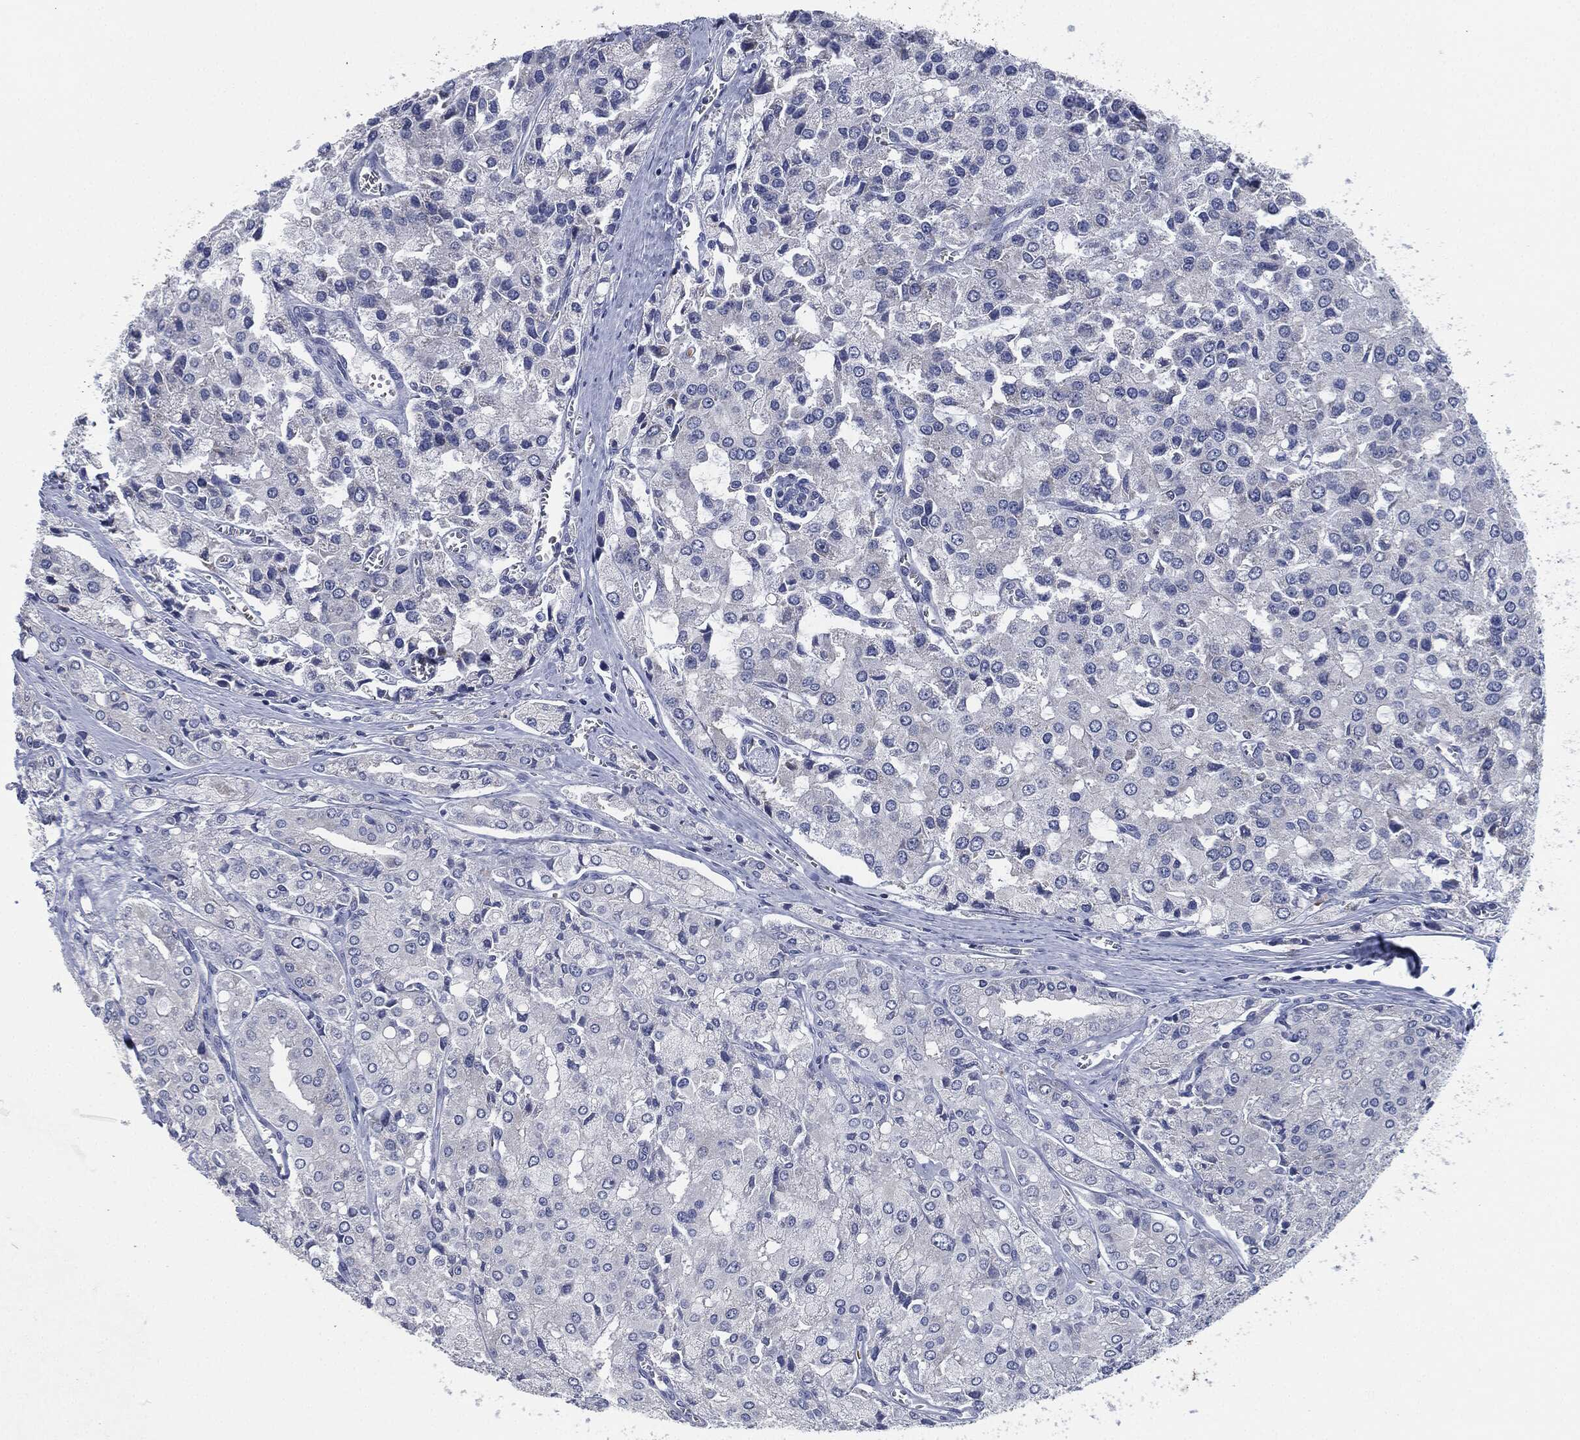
{"staining": {"intensity": "negative", "quantity": "none", "location": "none"}, "tissue": "prostate cancer", "cell_type": "Tumor cells", "image_type": "cancer", "snomed": [{"axis": "morphology", "description": "Adenocarcinoma, NOS"}, {"axis": "topography", "description": "Prostate and seminal vesicle, NOS"}, {"axis": "topography", "description": "Prostate"}], "caption": "A histopathology image of prostate cancer stained for a protein exhibits no brown staining in tumor cells. (Immunohistochemistry (ihc), brightfield microscopy, high magnification).", "gene": "SIGLEC9", "patient": {"sex": "male", "age": 67}}